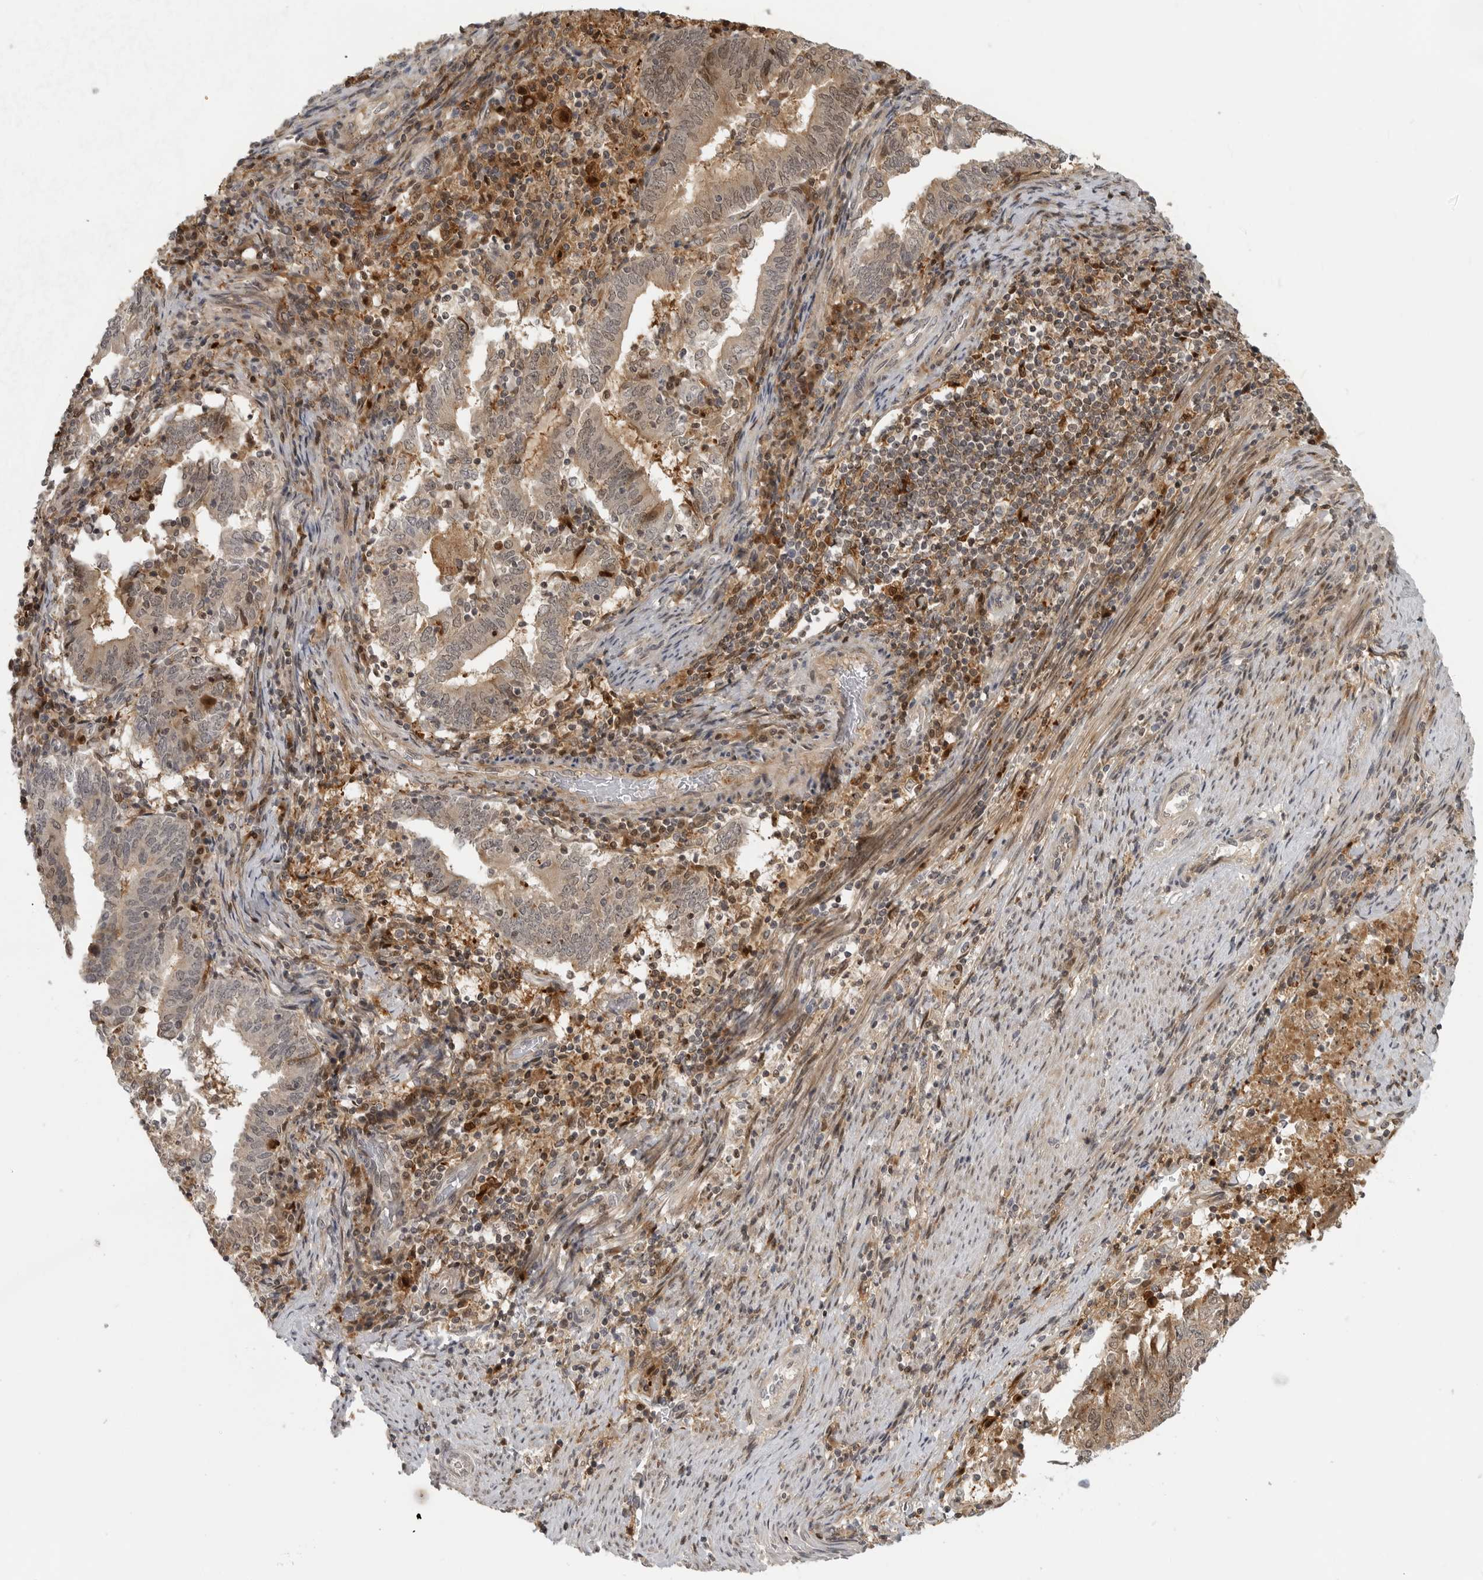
{"staining": {"intensity": "weak", "quantity": "25%-75%", "location": "cytoplasmic/membranous"}, "tissue": "endometrial cancer", "cell_type": "Tumor cells", "image_type": "cancer", "snomed": [{"axis": "morphology", "description": "Adenocarcinoma, NOS"}, {"axis": "topography", "description": "Endometrium"}], "caption": "This histopathology image reveals immunohistochemistry staining of human endometrial adenocarcinoma, with low weak cytoplasmic/membranous staining in about 25%-75% of tumor cells.", "gene": "CTIF", "patient": {"sex": "female", "age": 80}}